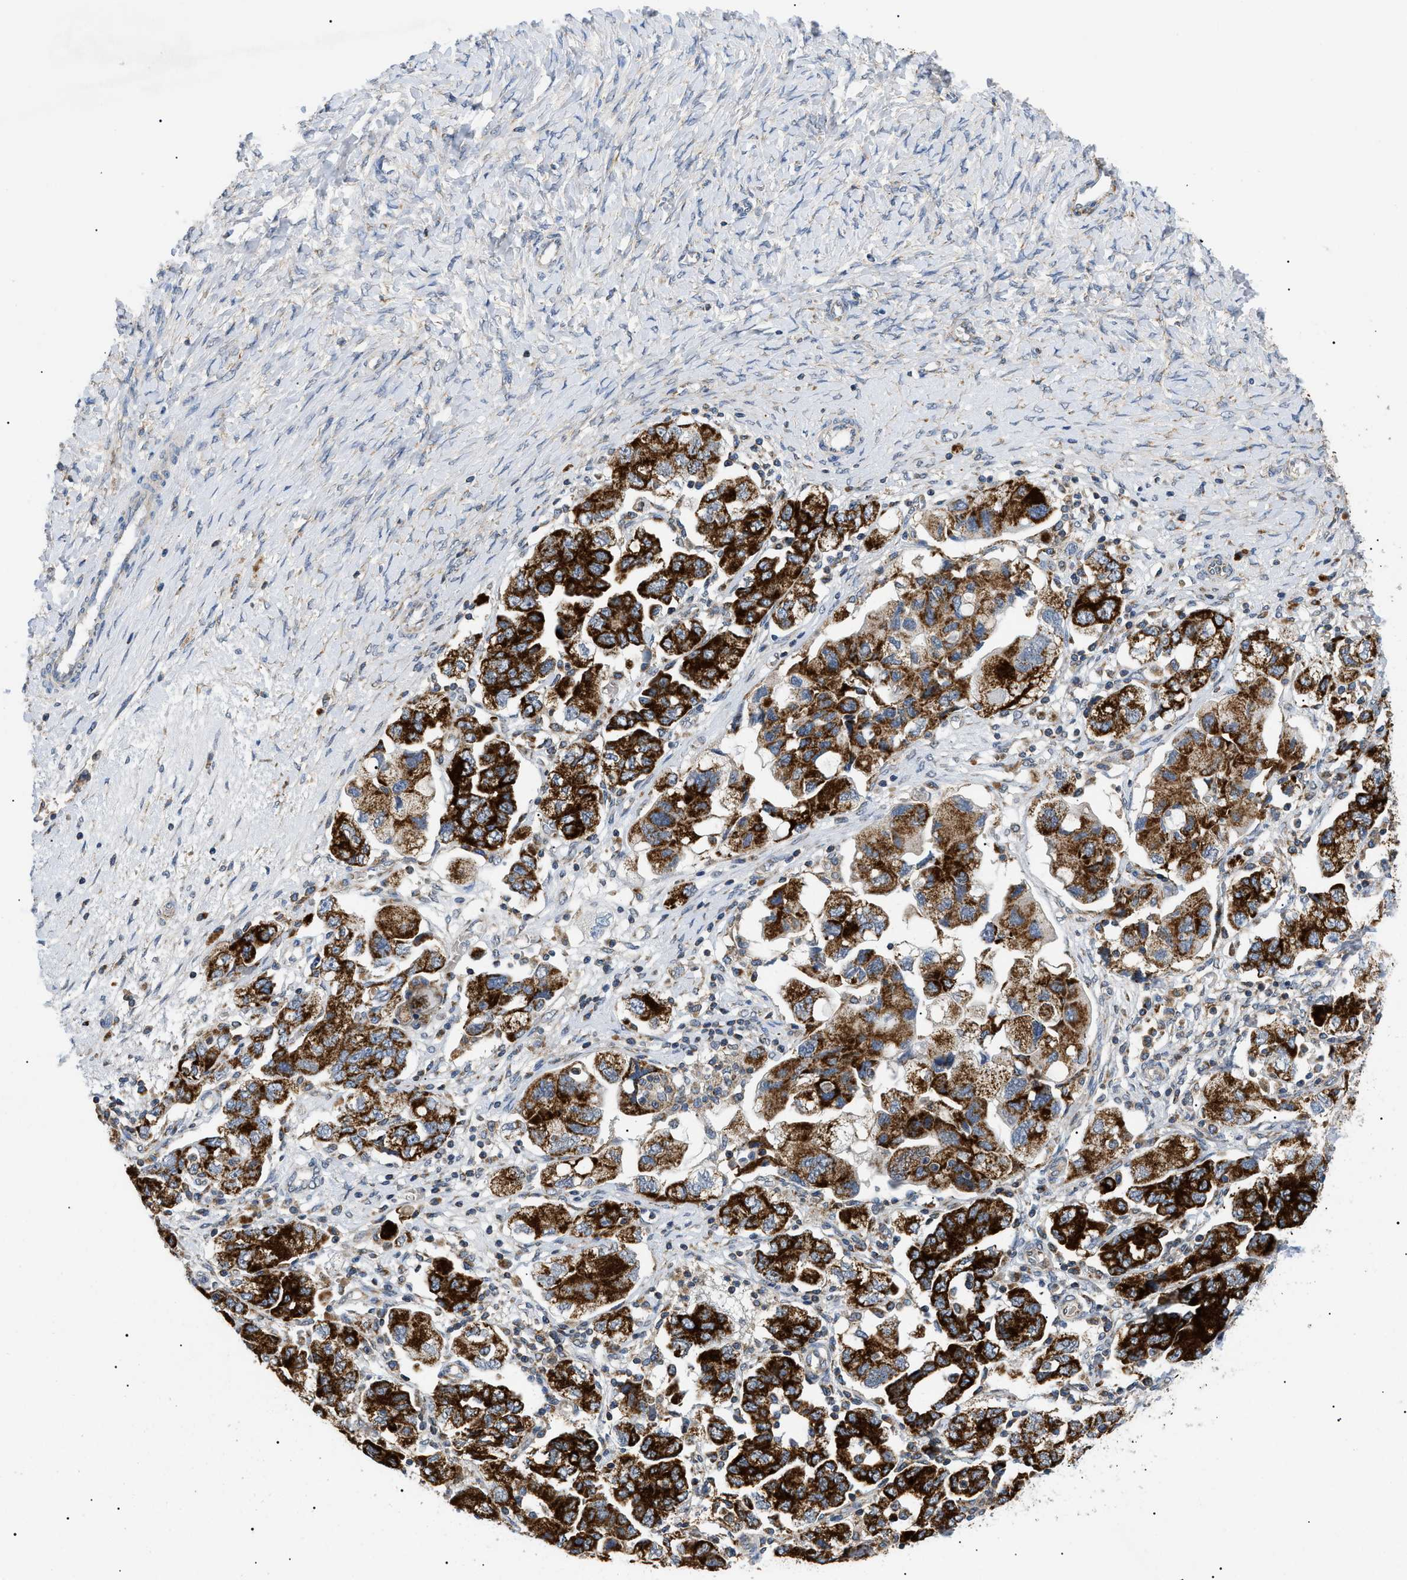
{"staining": {"intensity": "strong", "quantity": ">75%", "location": "cytoplasmic/membranous"}, "tissue": "ovarian cancer", "cell_type": "Tumor cells", "image_type": "cancer", "snomed": [{"axis": "morphology", "description": "Carcinoma, NOS"}, {"axis": "morphology", "description": "Cystadenocarcinoma, serous, NOS"}, {"axis": "topography", "description": "Ovary"}], "caption": "DAB immunohistochemical staining of ovarian cancer (carcinoma) demonstrates strong cytoplasmic/membranous protein staining in approximately >75% of tumor cells.", "gene": "TOMM6", "patient": {"sex": "female", "age": 69}}